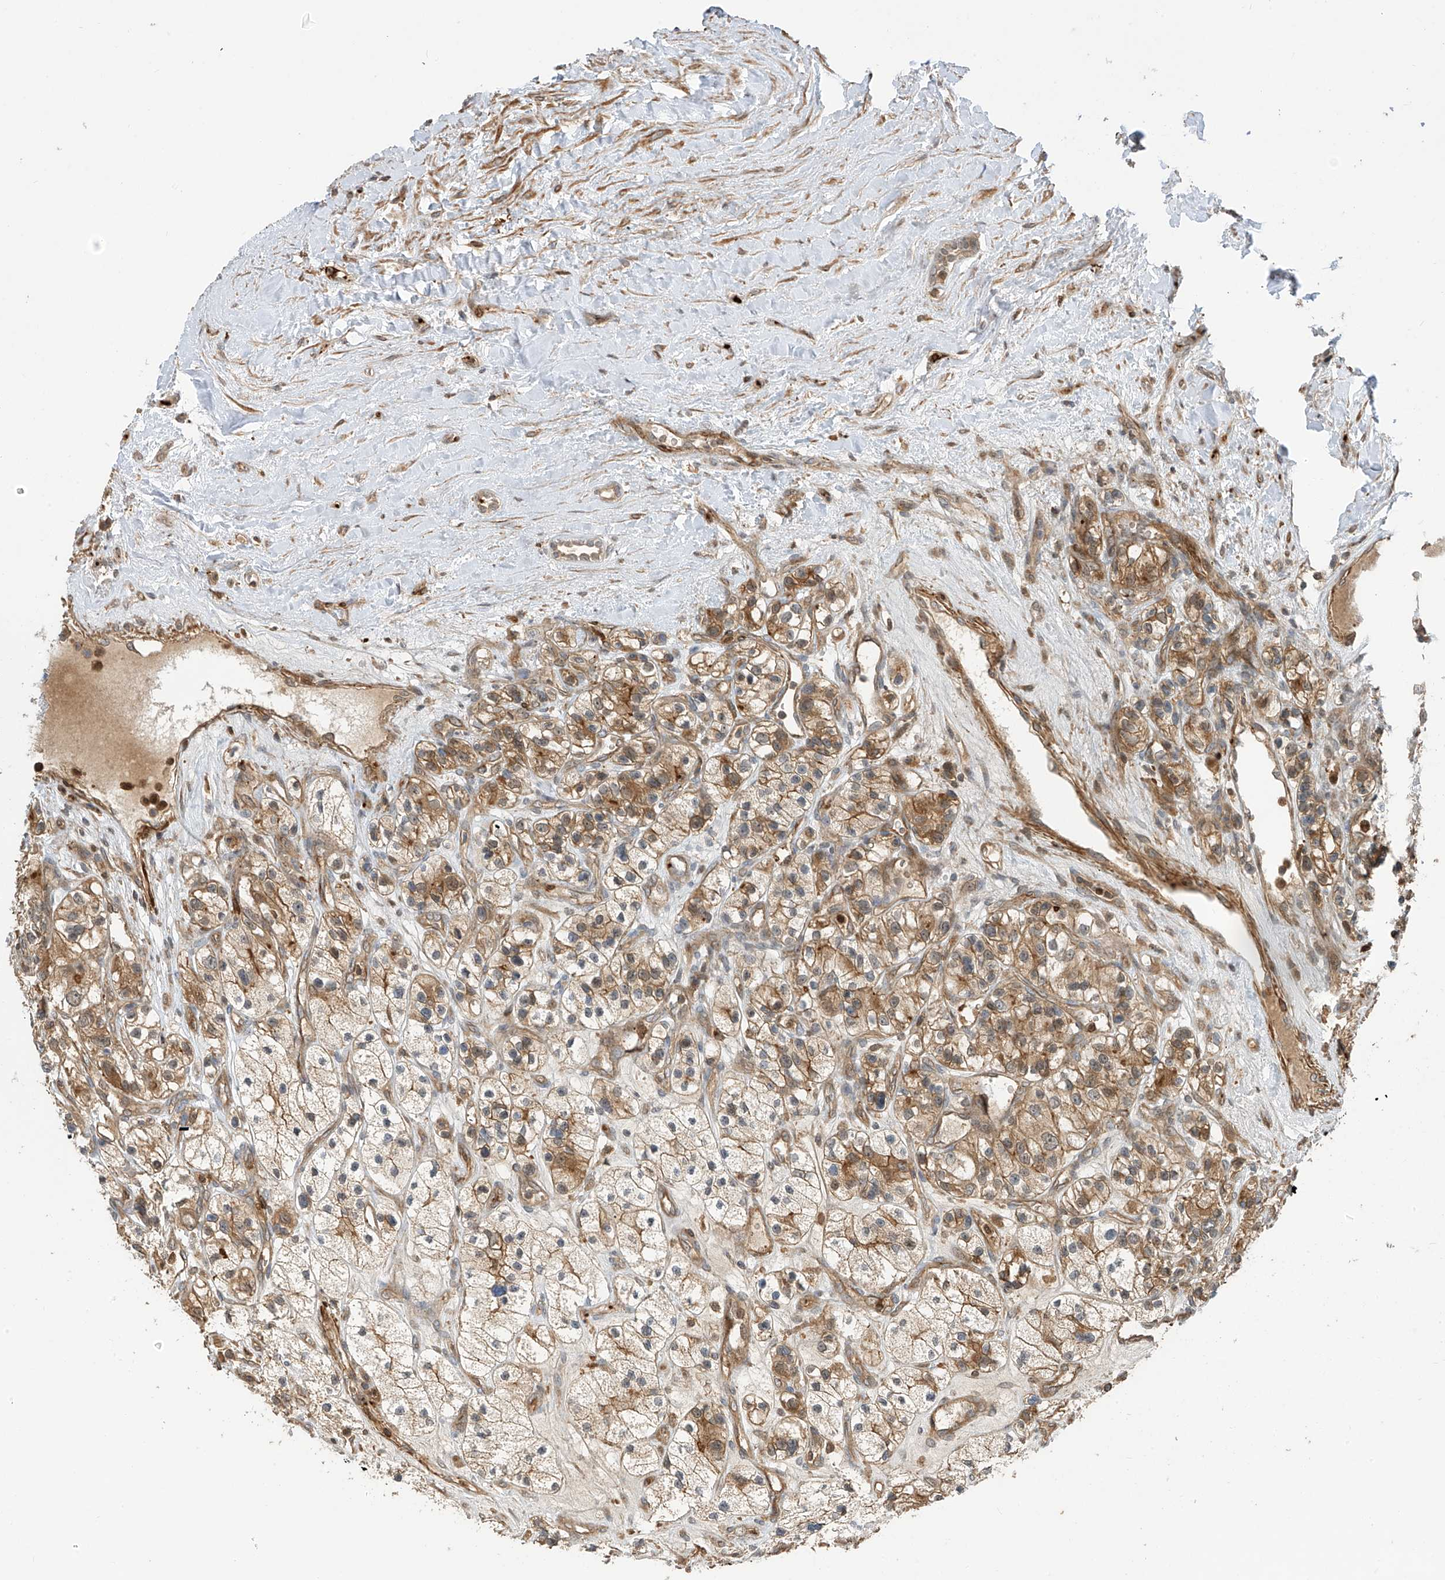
{"staining": {"intensity": "moderate", "quantity": ">75%", "location": "cytoplasmic/membranous"}, "tissue": "renal cancer", "cell_type": "Tumor cells", "image_type": "cancer", "snomed": [{"axis": "morphology", "description": "Adenocarcinoma, NOS"}, {"axis": "topography", "description": "Kidney"}], "caption": "Brown immunohistochemical staining in human renal adenocarcinoma displays moderate cytoplasmic/membranous staining in about >75% of tumor cells.", "gene": "ATAD2B", "patient": {"sex": "female", "age": 57}}